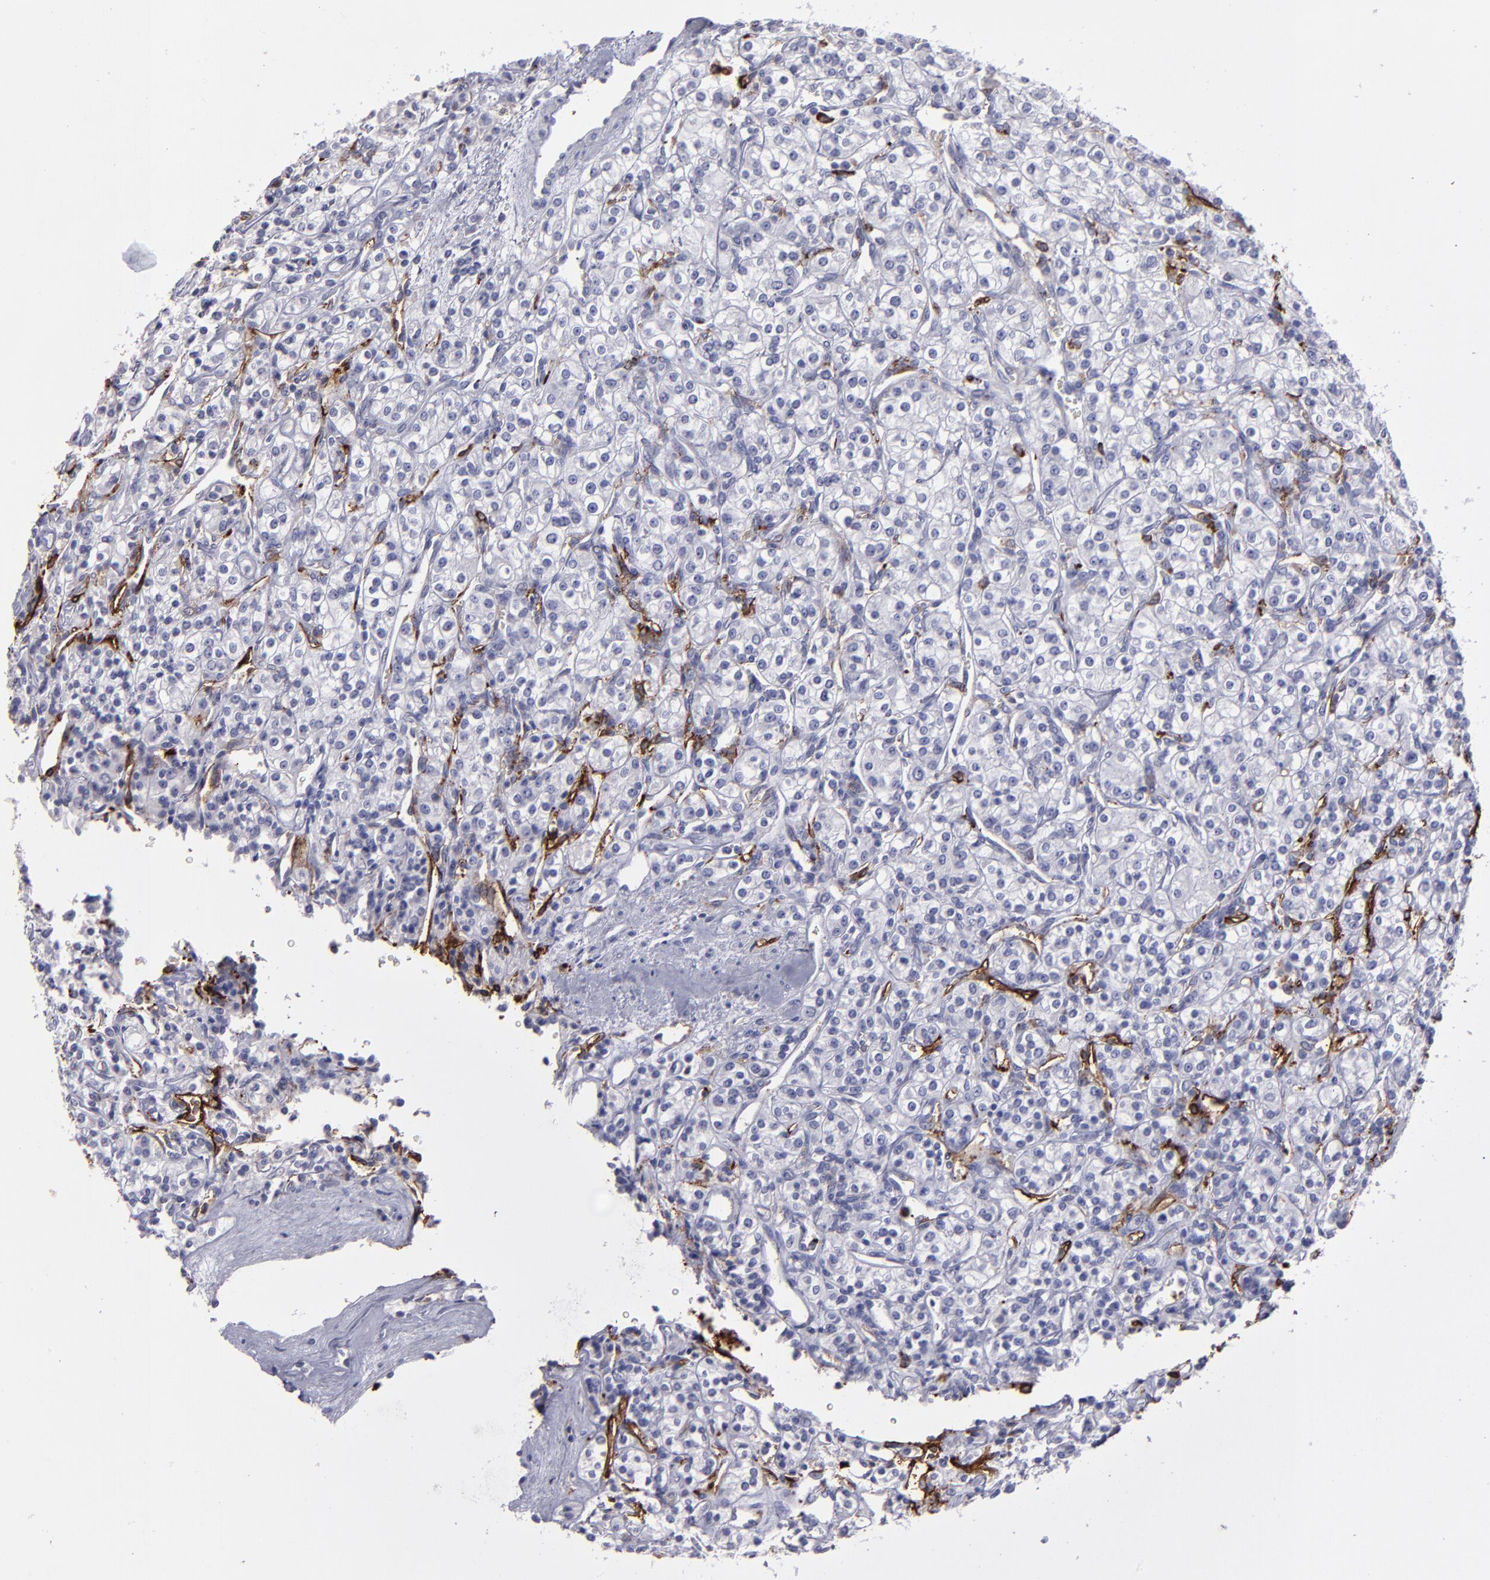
{"staining": {"intensity": "negative", "quantity": "none", "location": "none"}, "tissue": "renal cancer", "cell_type": "Tumor cells", "image_type": "cancer", "snomed": [{"axis": "morphology", "description": "Adenocarcinoma, NOS"}, {"axis": "topography", "description": "Kidney"}], "caption": "Immunohistochemistry (IHC) photomicrograph of renal adenocarcinoma stained for a protein (brown), which shows no positivity in tumor cells.", "gene": "CD36", "patient": {"sex": "male", "age": 77}}